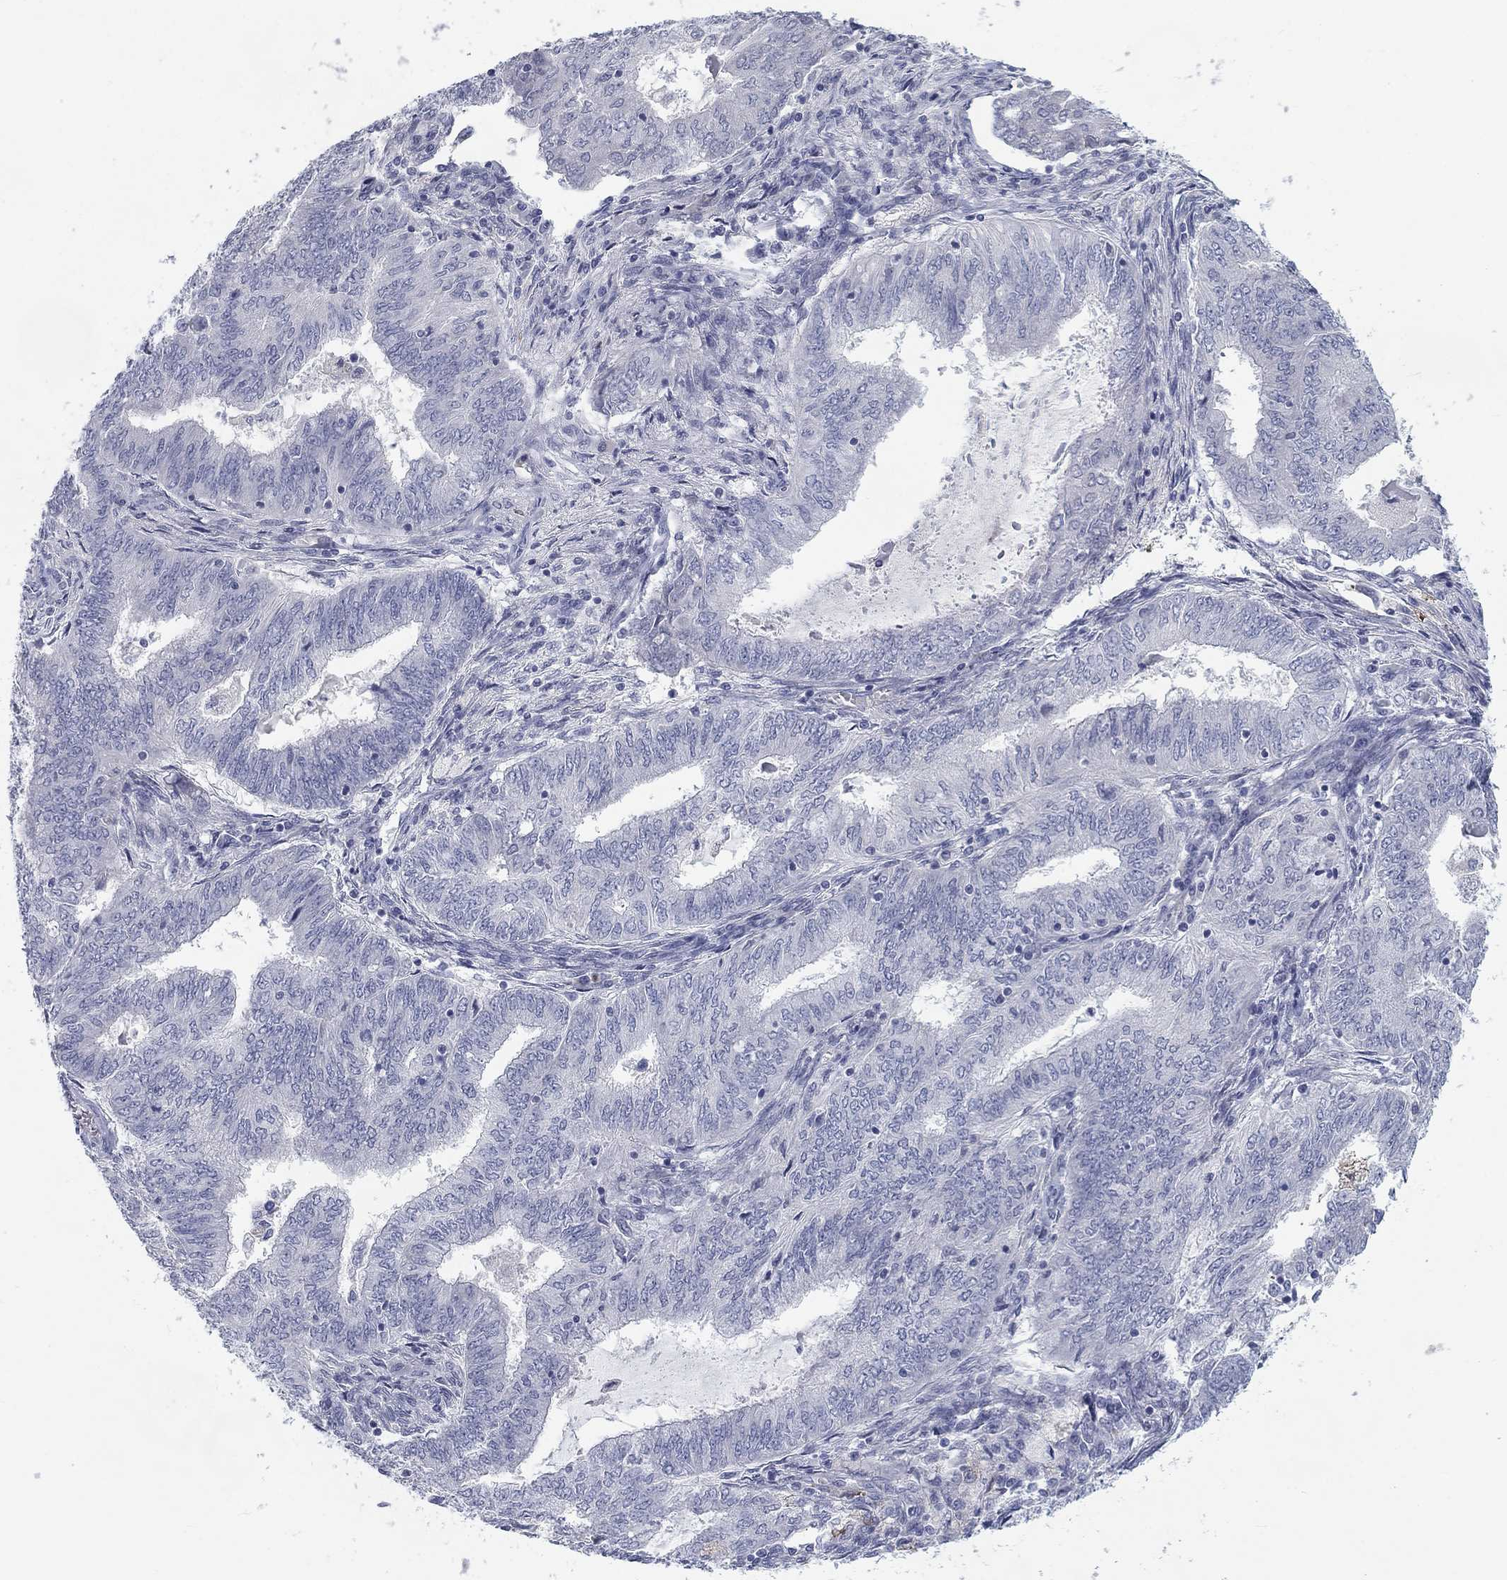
{"staining": {"intensity": "negative", "quantity": "none", "location": "none"}, "tissue": "endometrial cancer", "cell_type": "Tumor cells", "image_type": "cancer", "snomed": [{"axis": "morphology", "description": "Adenocarcinoma, NOS"}, {"axis": "topography", "description": "Endometrium"}], "caption": "There is no significant staining in tumor cells of endometrial adenocarcinoma.", "gene": "CALB1", "patient": {"sex": "female", "age": 62}}